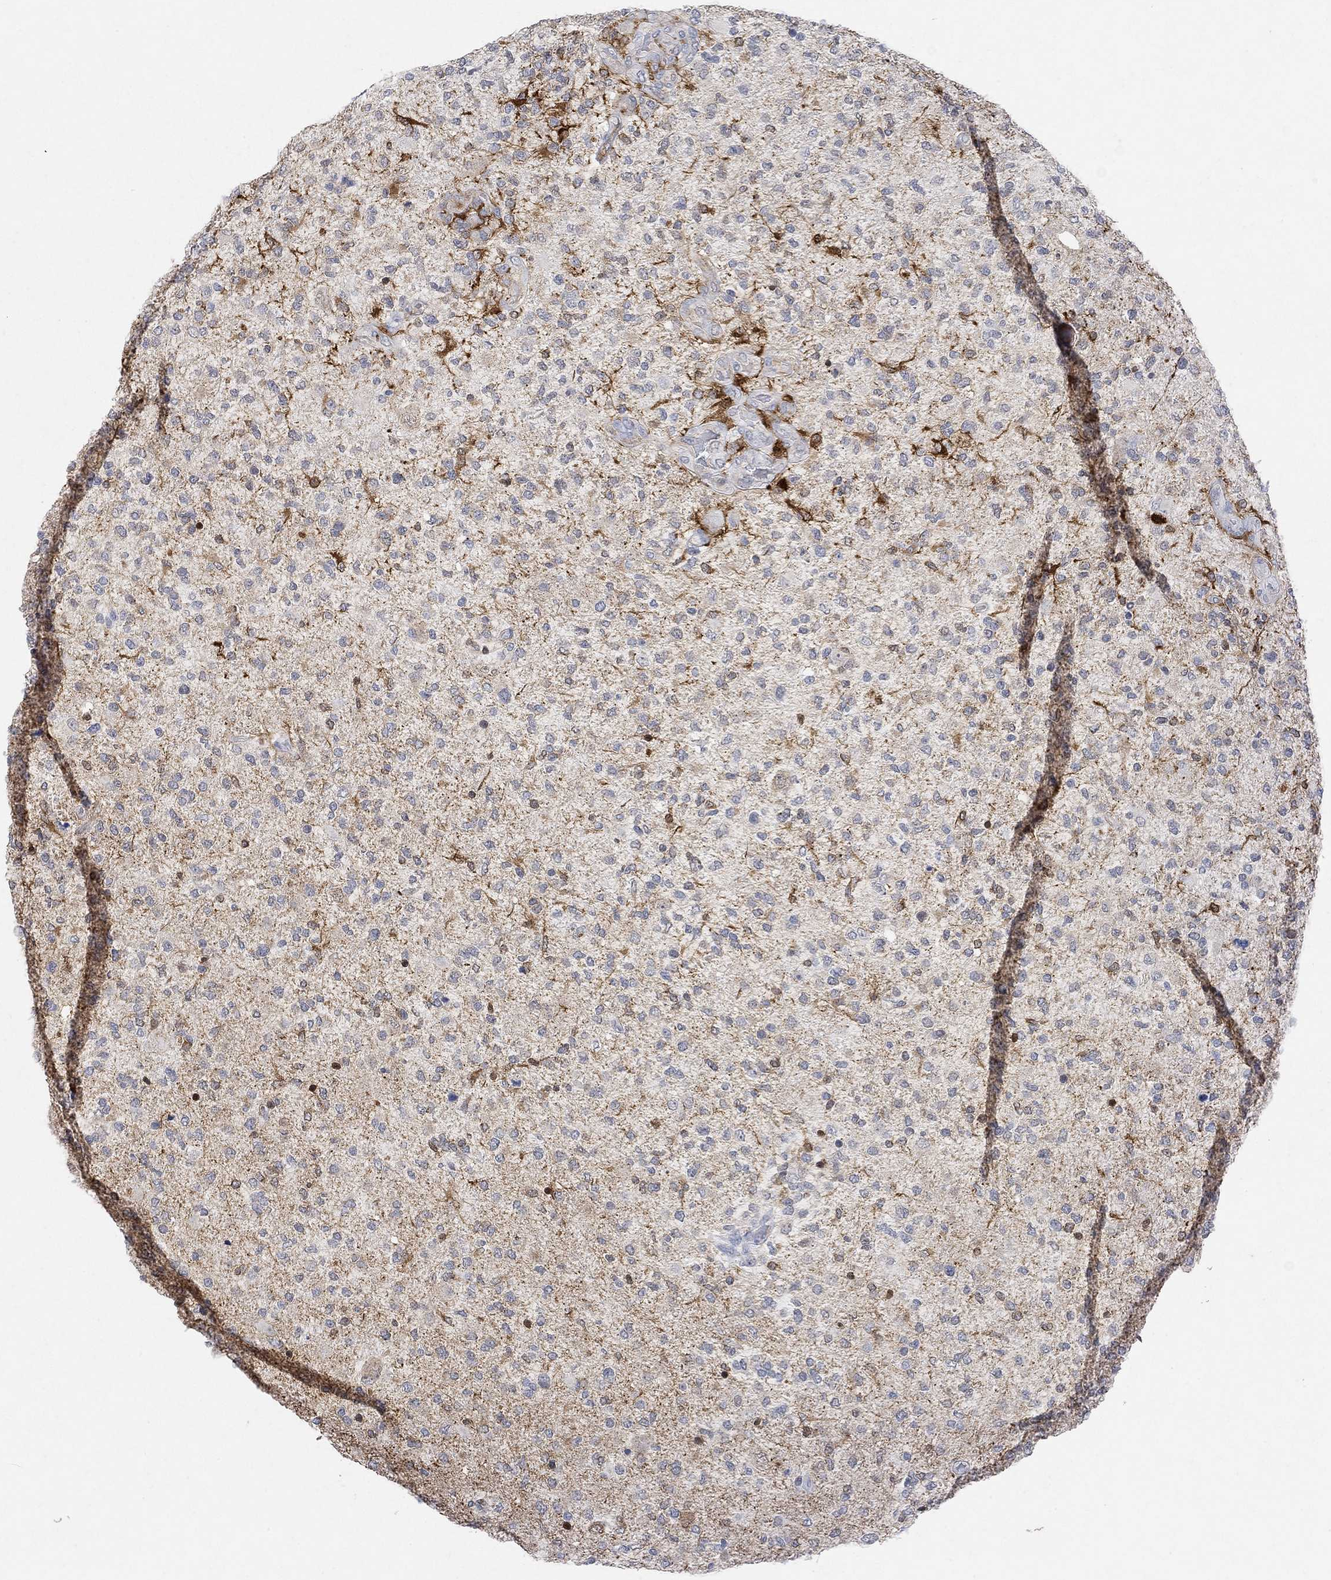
{"staining": {"intensity": "negative", "quantity": "none", "location": "none"}, "tissue": "glioma", "cell_type": "Tumor cells", "image_type": "cancer", "snomed": [{"axis": "morphology", "description": "Glioma, malignant, High grade"}, {"axis": "topography", "description": "Cerebral cortex"}], "caption": "Glioma stained for a protein using immunohistochemistry reveals no positivity tumor cells.", "gene": "VAT1L", "patient": {"sex": "male", "age": 70}}